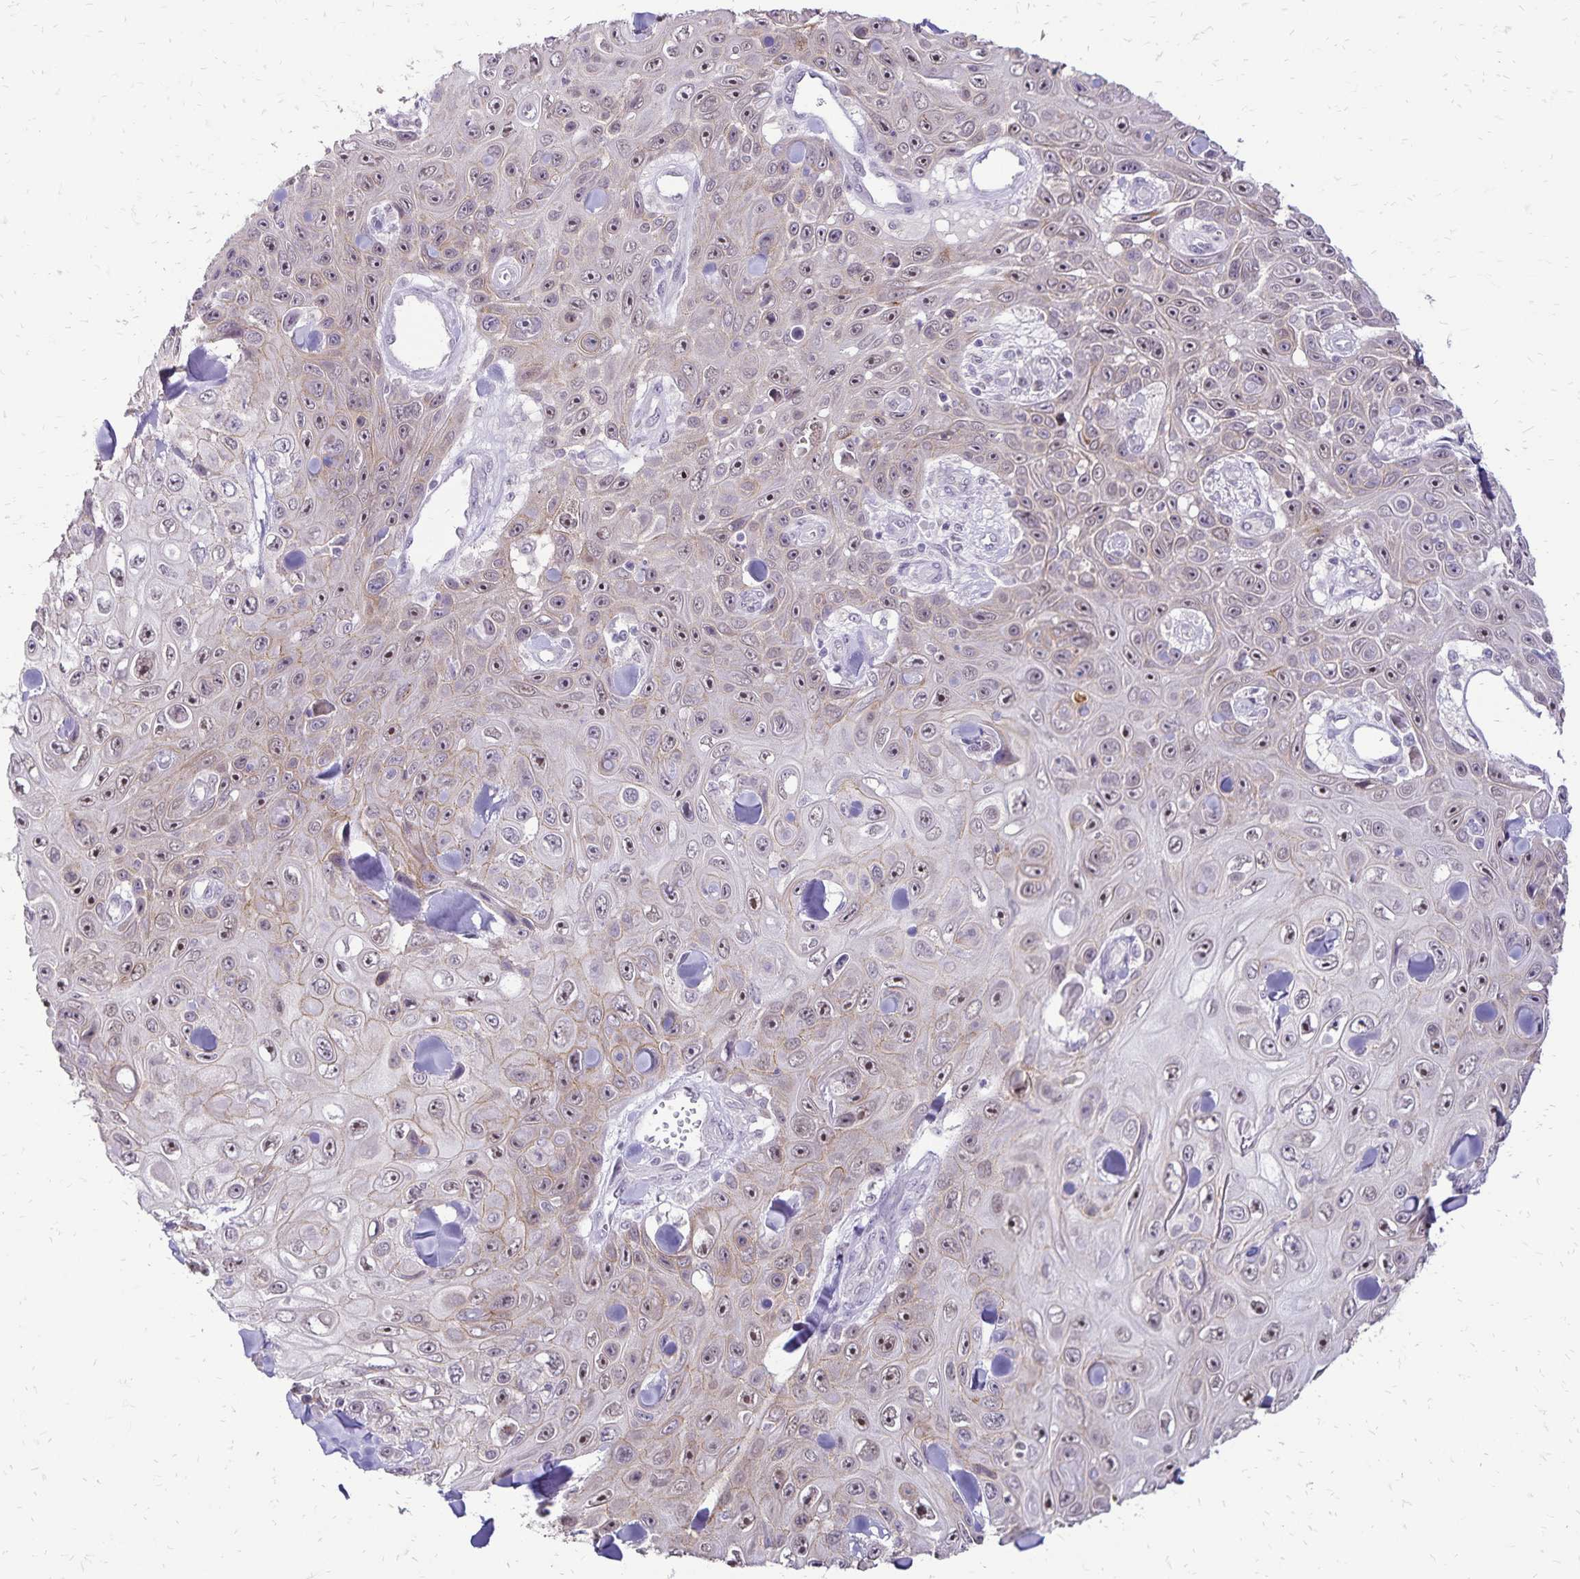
{"staining": {"intensity": "moderate", "quantity": "25%-75%", "location": "nuclear"}, "tissue": "skin cancer", "cell_type": "Tumor cells", "image_type": "cancer", "snomed": [{"axis": "morphology", "description": "Squamous cell carcinoma, NOS"}, {"axis": "topography", "description": "Skin"}], "caption": "The photomicrograph exhibits immunohistochemical staining of skin cancer. There is moderate nuclear staining is seen in approximately 25%-75% of tumor cells.", "gene": "POLB", "patient": {"sex": "male", "age": 82}}